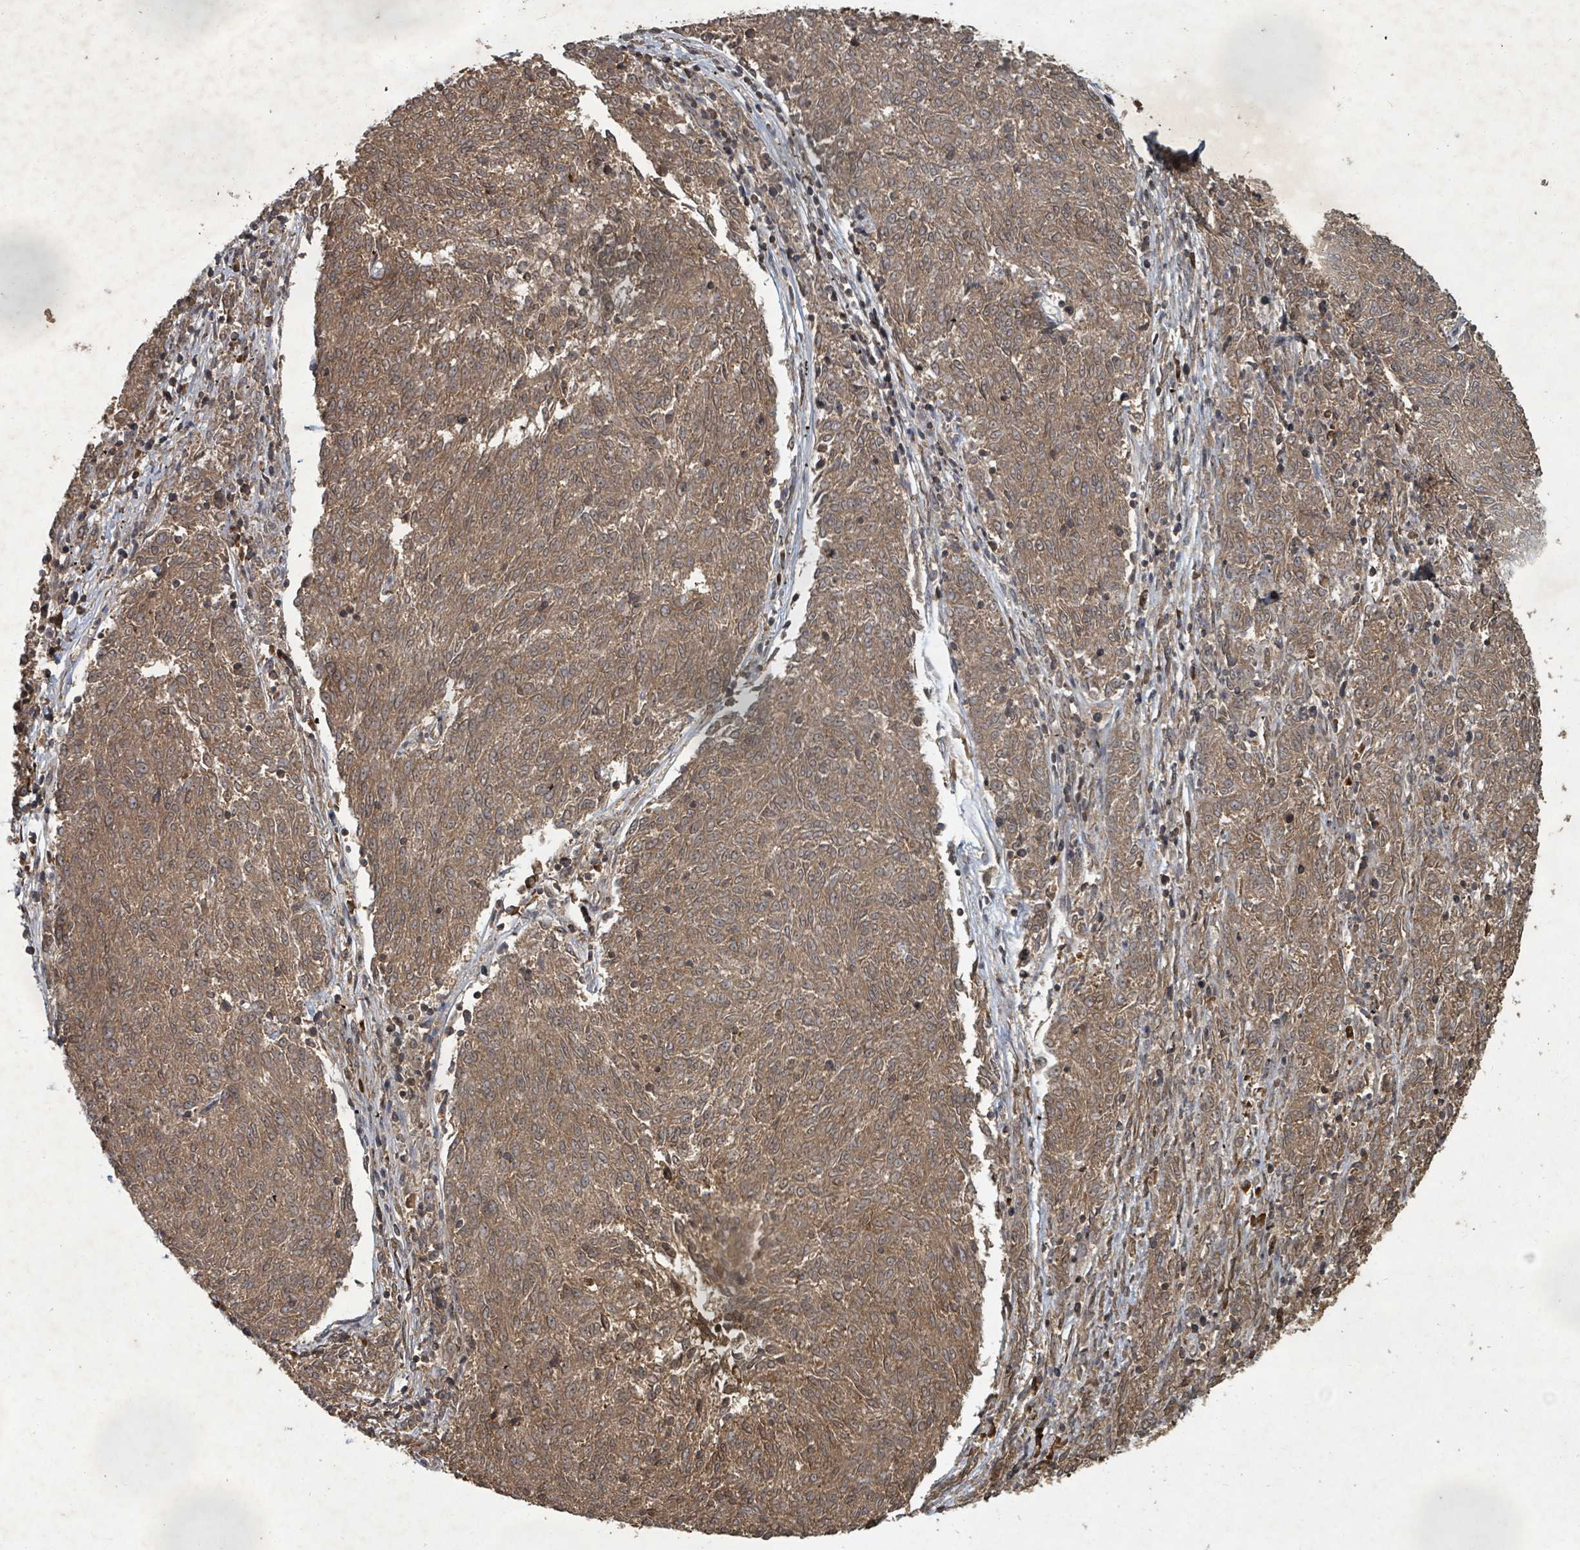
{"staining": {"intensity": "moderate", "quantity": ">75%", "location": "cytoplasmic/membranous,nuclear"}, "tissue": "melanoma", "cell_type": "Tumor cells", "image_type": "cancer", "snomed": [{"axis": "morphology", "description": "Malignant melanoma, NOS"}, {"axis": "topography", "description": "Skin"}], "caption": "Immunohistochemical staining of human malignant melanoma shows moderate cytoplasmic/membranous and nuclear protein positivity in about >75% of tumor cells.", "gene": "KDM4E", "patient": {"sex": "female", "age": 72}}